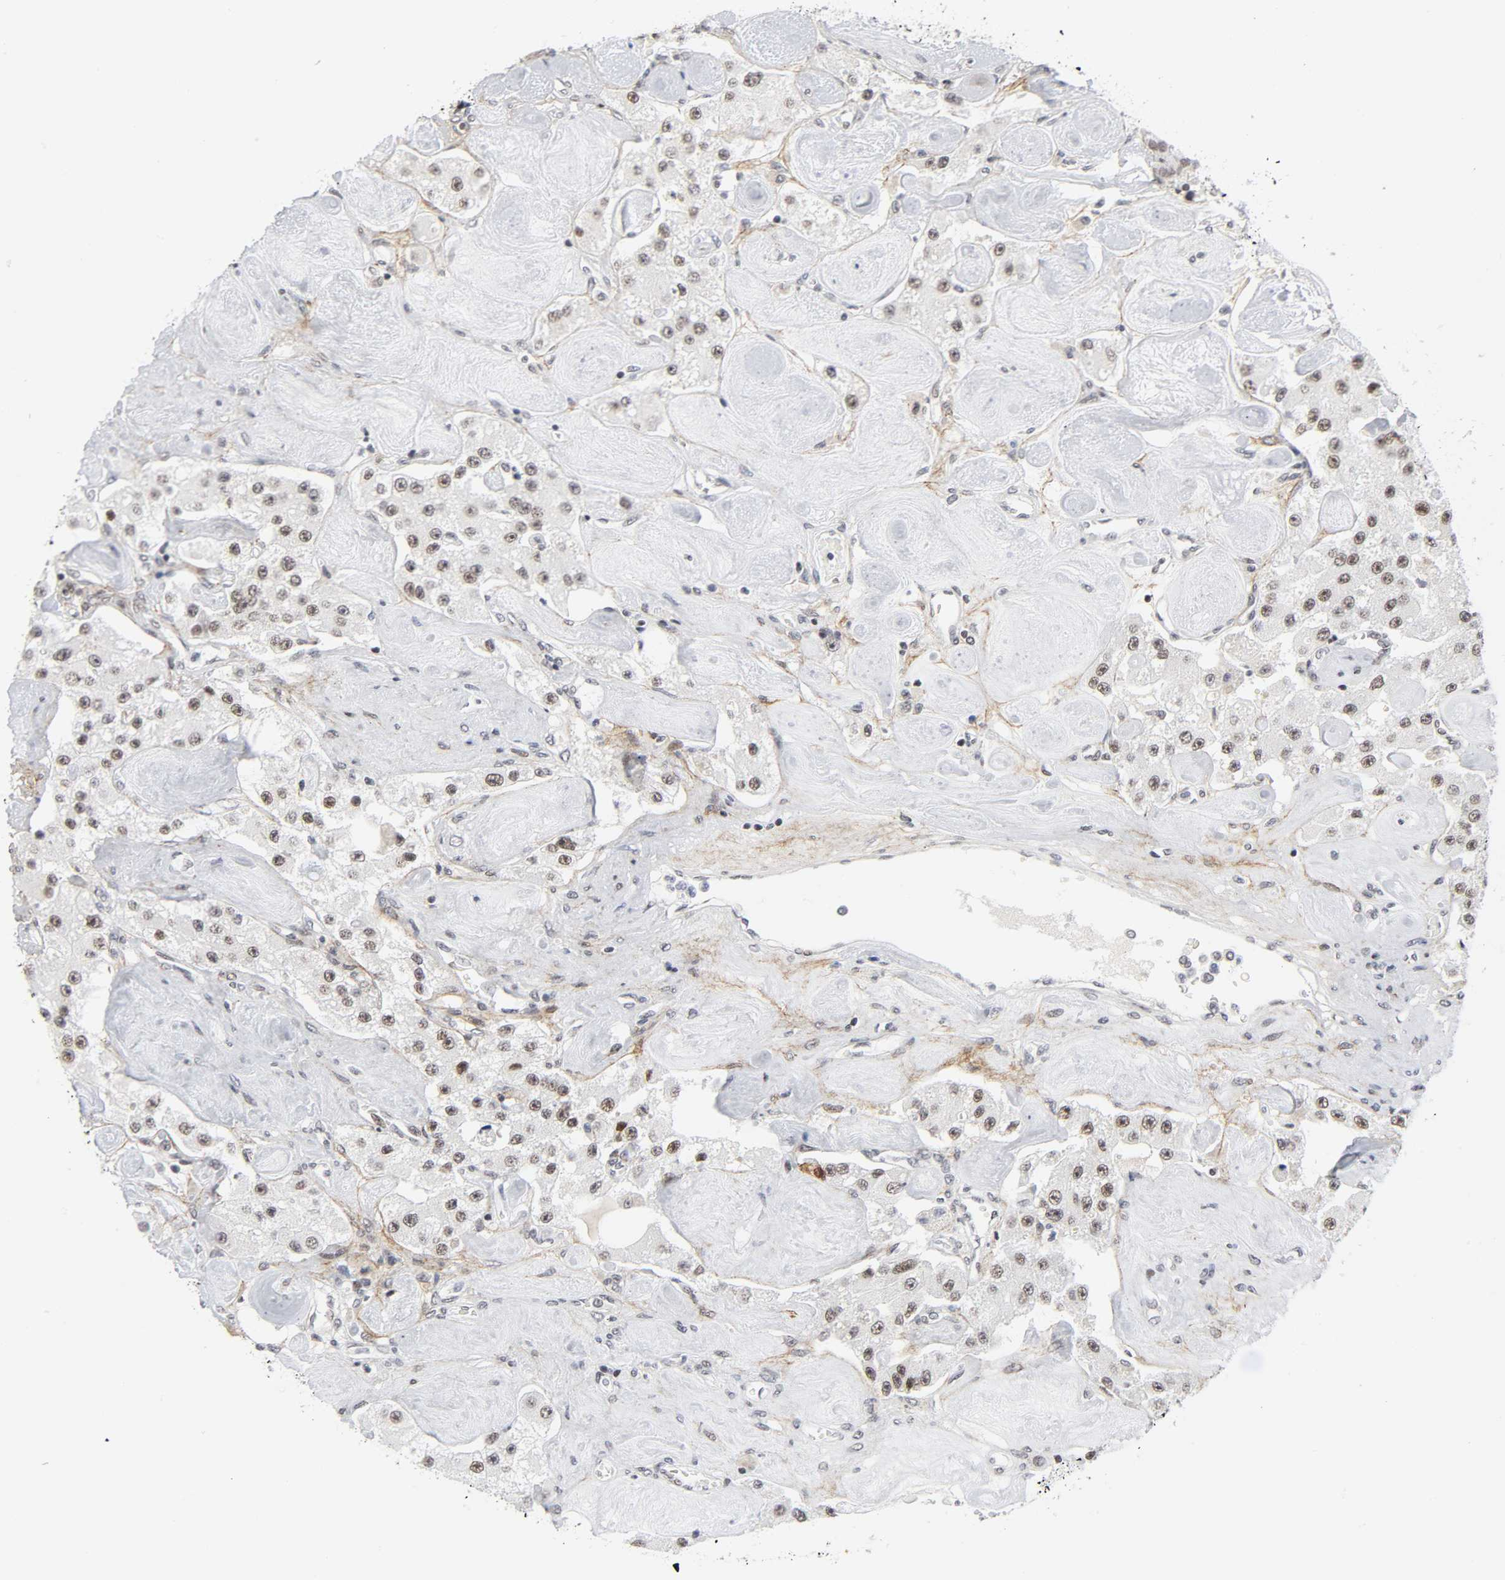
{"staining": {"intensity": "weak", "quantity": ">75%", "location": "nuclear"}, "tissue": "carcinoid", "cell_type": "Tumor cells", "image_type": "cancer", "snomed": [{"axis": "morphology", "description": "Carcinoid, malignant, NOS"}, {"axis": "topography", "description": "Pancreas"}], "caption": "There is low levels of weak nuclear staining in tumor cells of malignant carcinoid, as demonstrated by immunohistochemical staining (brown color).", "gene": "DIDO1", "patient": {"sex": "male", "age": 41}}